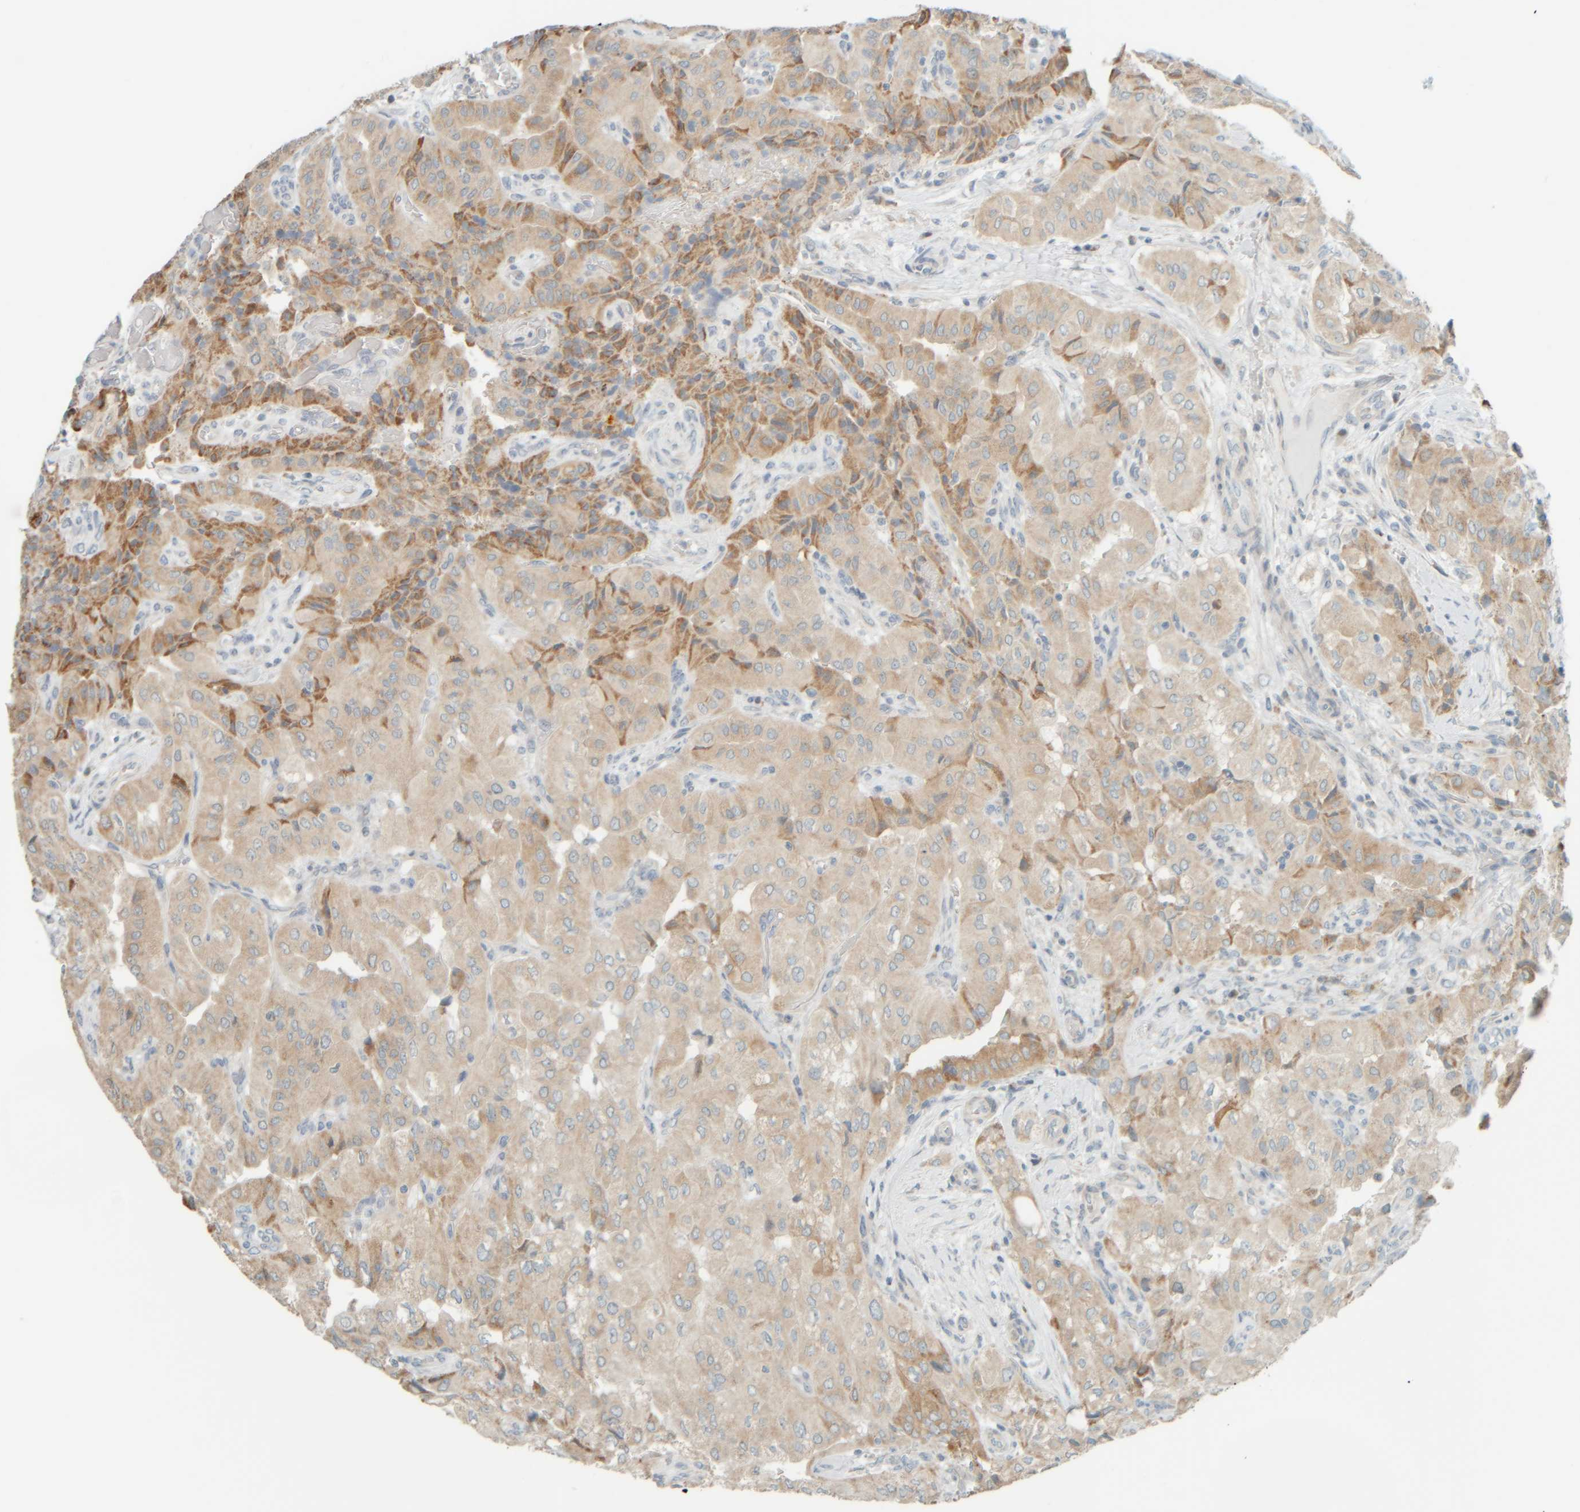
{"staining": {"intensity": "moderate", "quantity": "25%-75%", "location": "cytoplasmic/membranous"}, "tissue": "thyroid cancer", "cell_type": "Tumor cells", "image_type": "cancer", "snomed": [{"axis": "morphology", "description": "Papillary adenocarcinoma, NOS"}, {"axis": "topography", "description": "Thyroid gland"}], "caption": "Papillary adenocarcinoma (thyroid) was stained to show a protein in brown. There is medium levels of moderate cytoplasmic/membranous positivity in approximately 25%-75% of tumor cells.", "gene": "PTGES3L-AARSD1", "patient": {"sex": "female", "age": 59}}